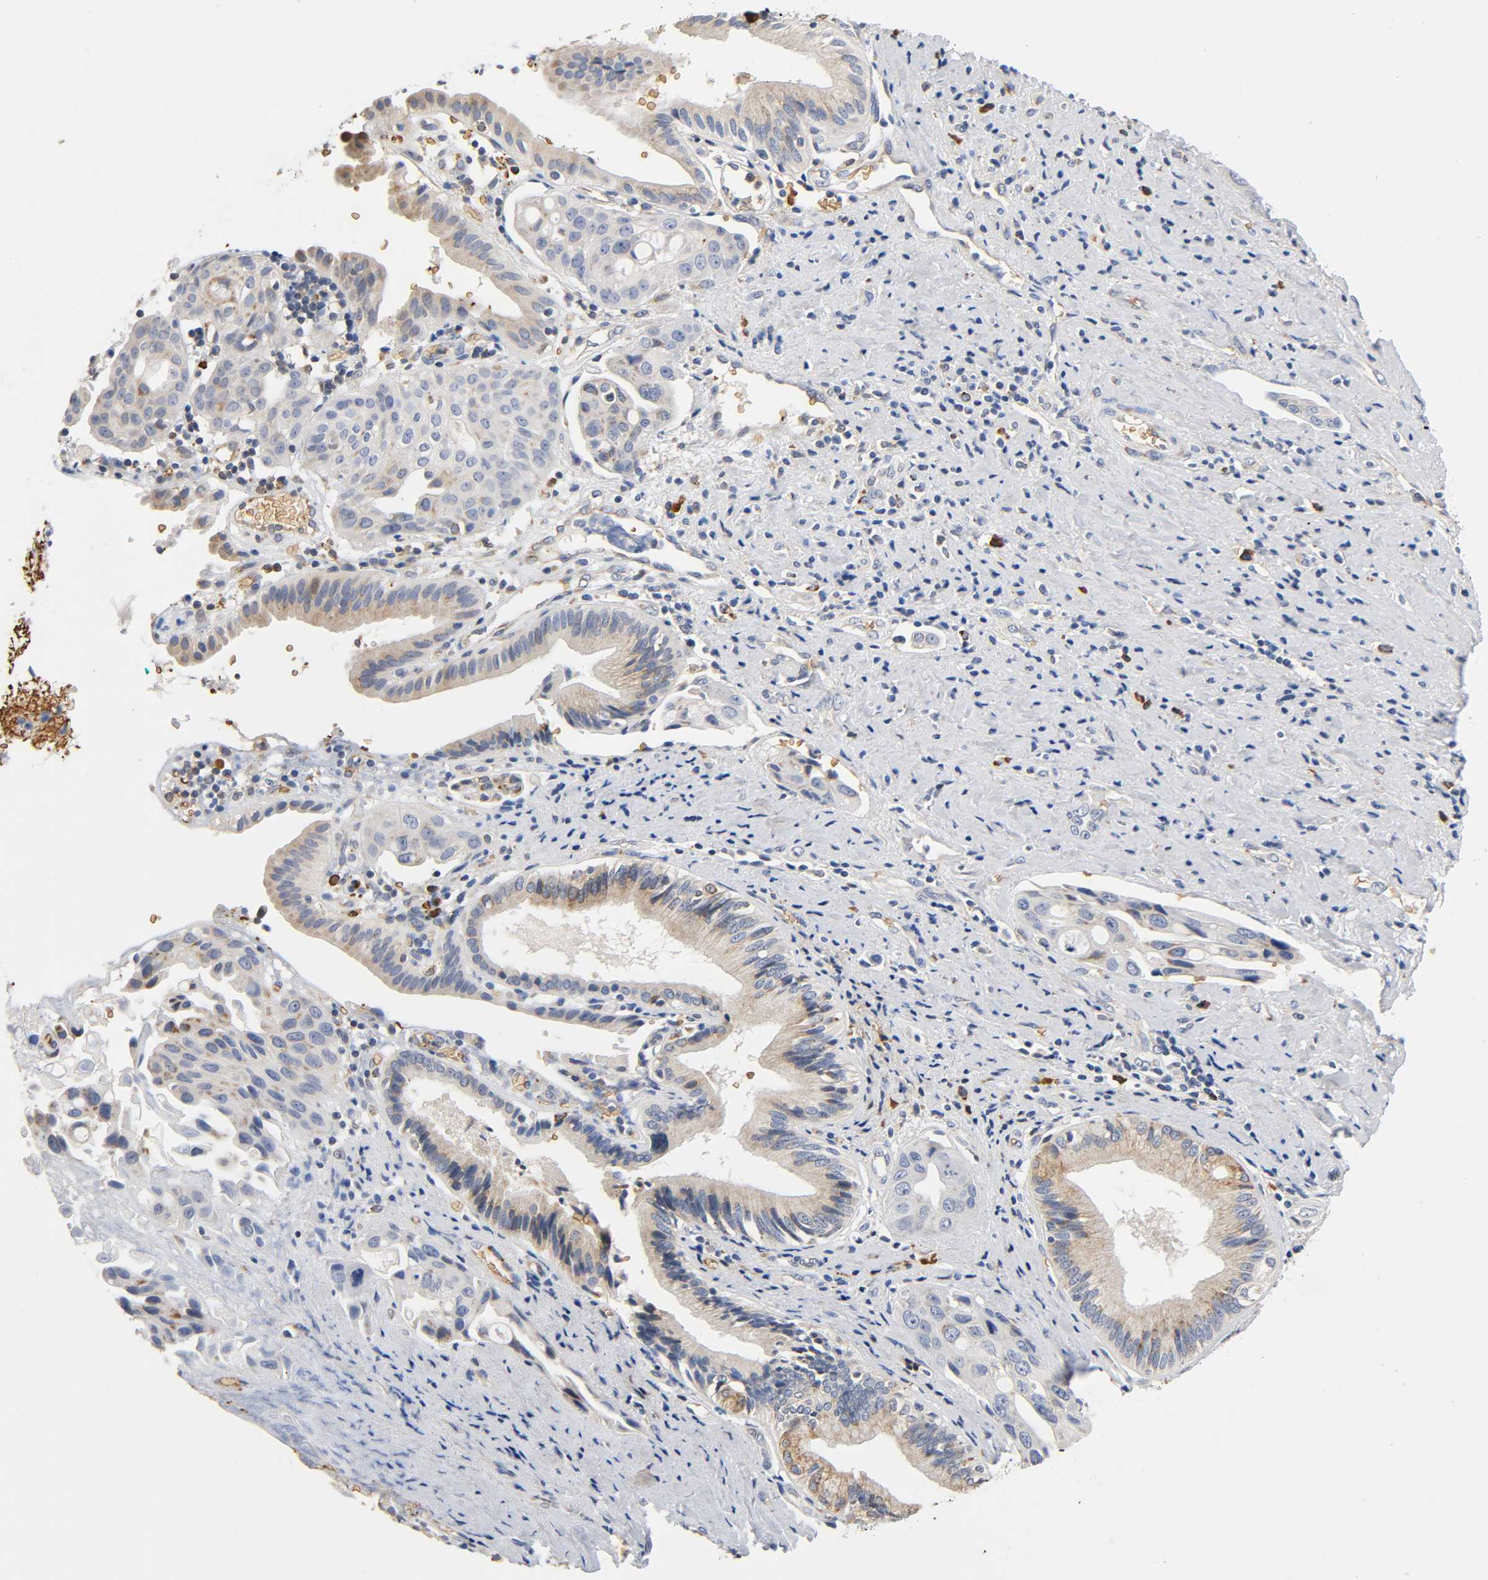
{"staining": {"intensity": "weak", "quantity": "25%-75%", "location": "cytoplasmic/membranous"}, "tissue": "pancreatic cancer", "cell_type": "Tumor cells", "image_type": "cancer", "snomed": [{"axis": "morphology", "description": "Adenocarcinoma, NOS"}, {"axis": "topography", "description": "Pancreas"}], "caption": "This photomicrograph demonstrates IHC staining of pancreatic cancer (adenocarcinoma), with low weak cytoplasmic/membranous positivity in about 25%-75% of tumor cells.", "gene": "UCKL1", "patient": {"sex": "female", "age": 60}}